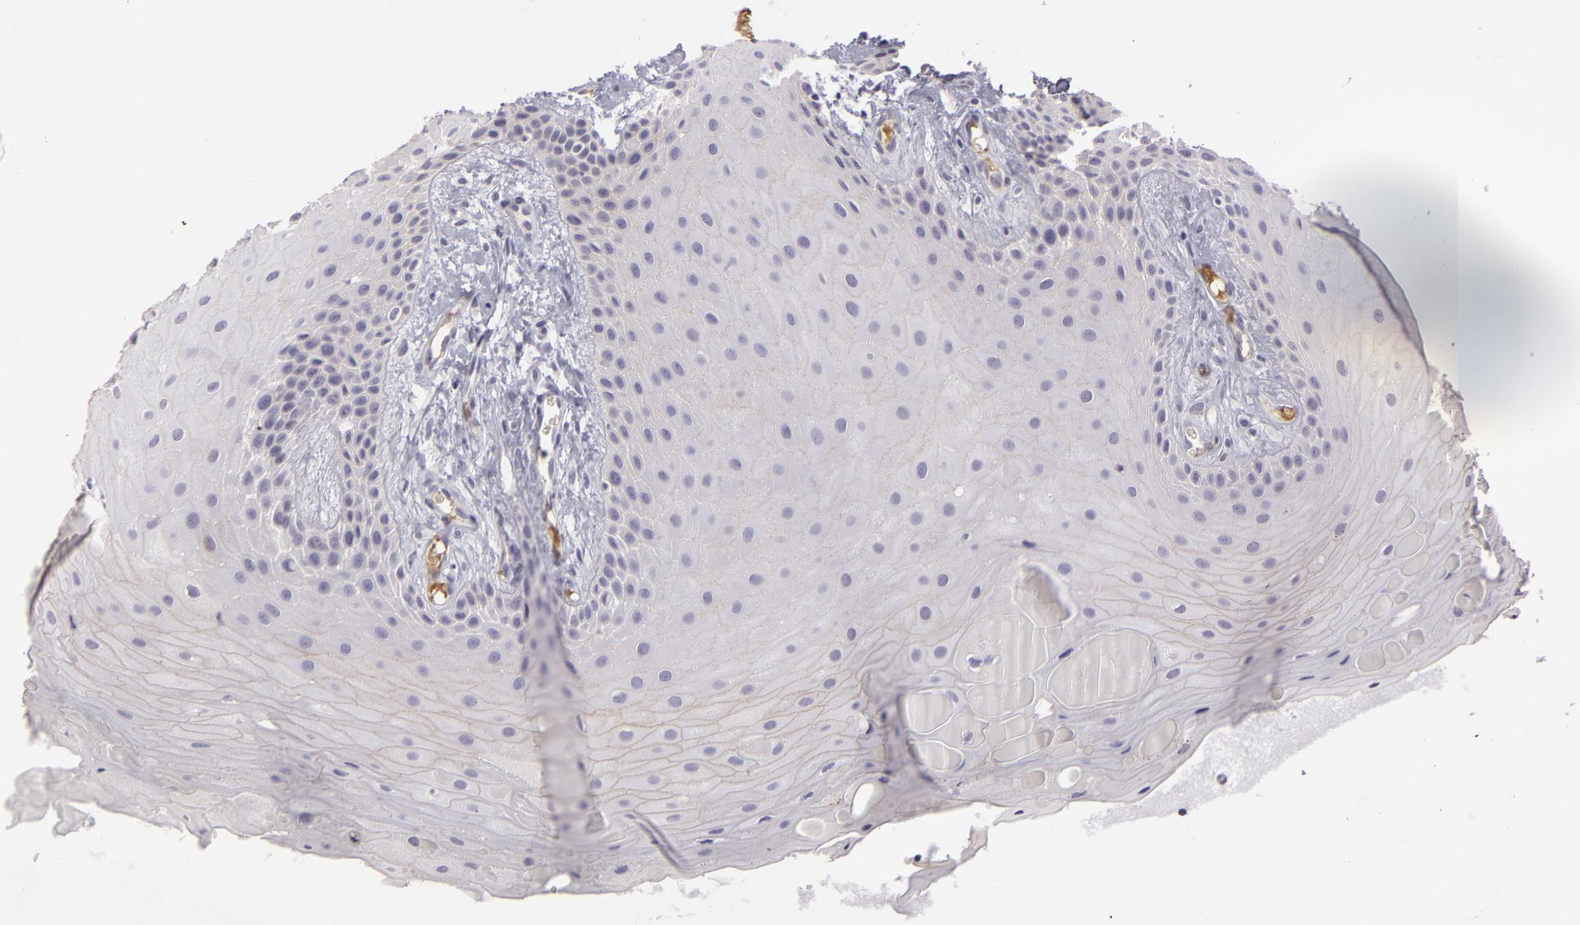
{"staining": {"intensity": "negative", "quantity": "none", "location": "none"}, "tissue": "oral mucosa", "cell_type": "Squamous epithelial cells", "image_type": "normal", "snomed": [{"axis": "morphology", "description": "Normal tissue, NOS"}, {"axis": "topography", "description": "Oral tissue"}], "caption": "IHC image of benign human oral mucosa stained for a protein (brown), which demonstrates no positivity in squamous epithelial cells. The staining was performed using DAB to visualize the protein expression in brown, while the nuclei were stained in blue with hematoxylin (Magnification: 20x).", "gene": "CTNNB1", "patient": {"sex": "male", "age": 69}}